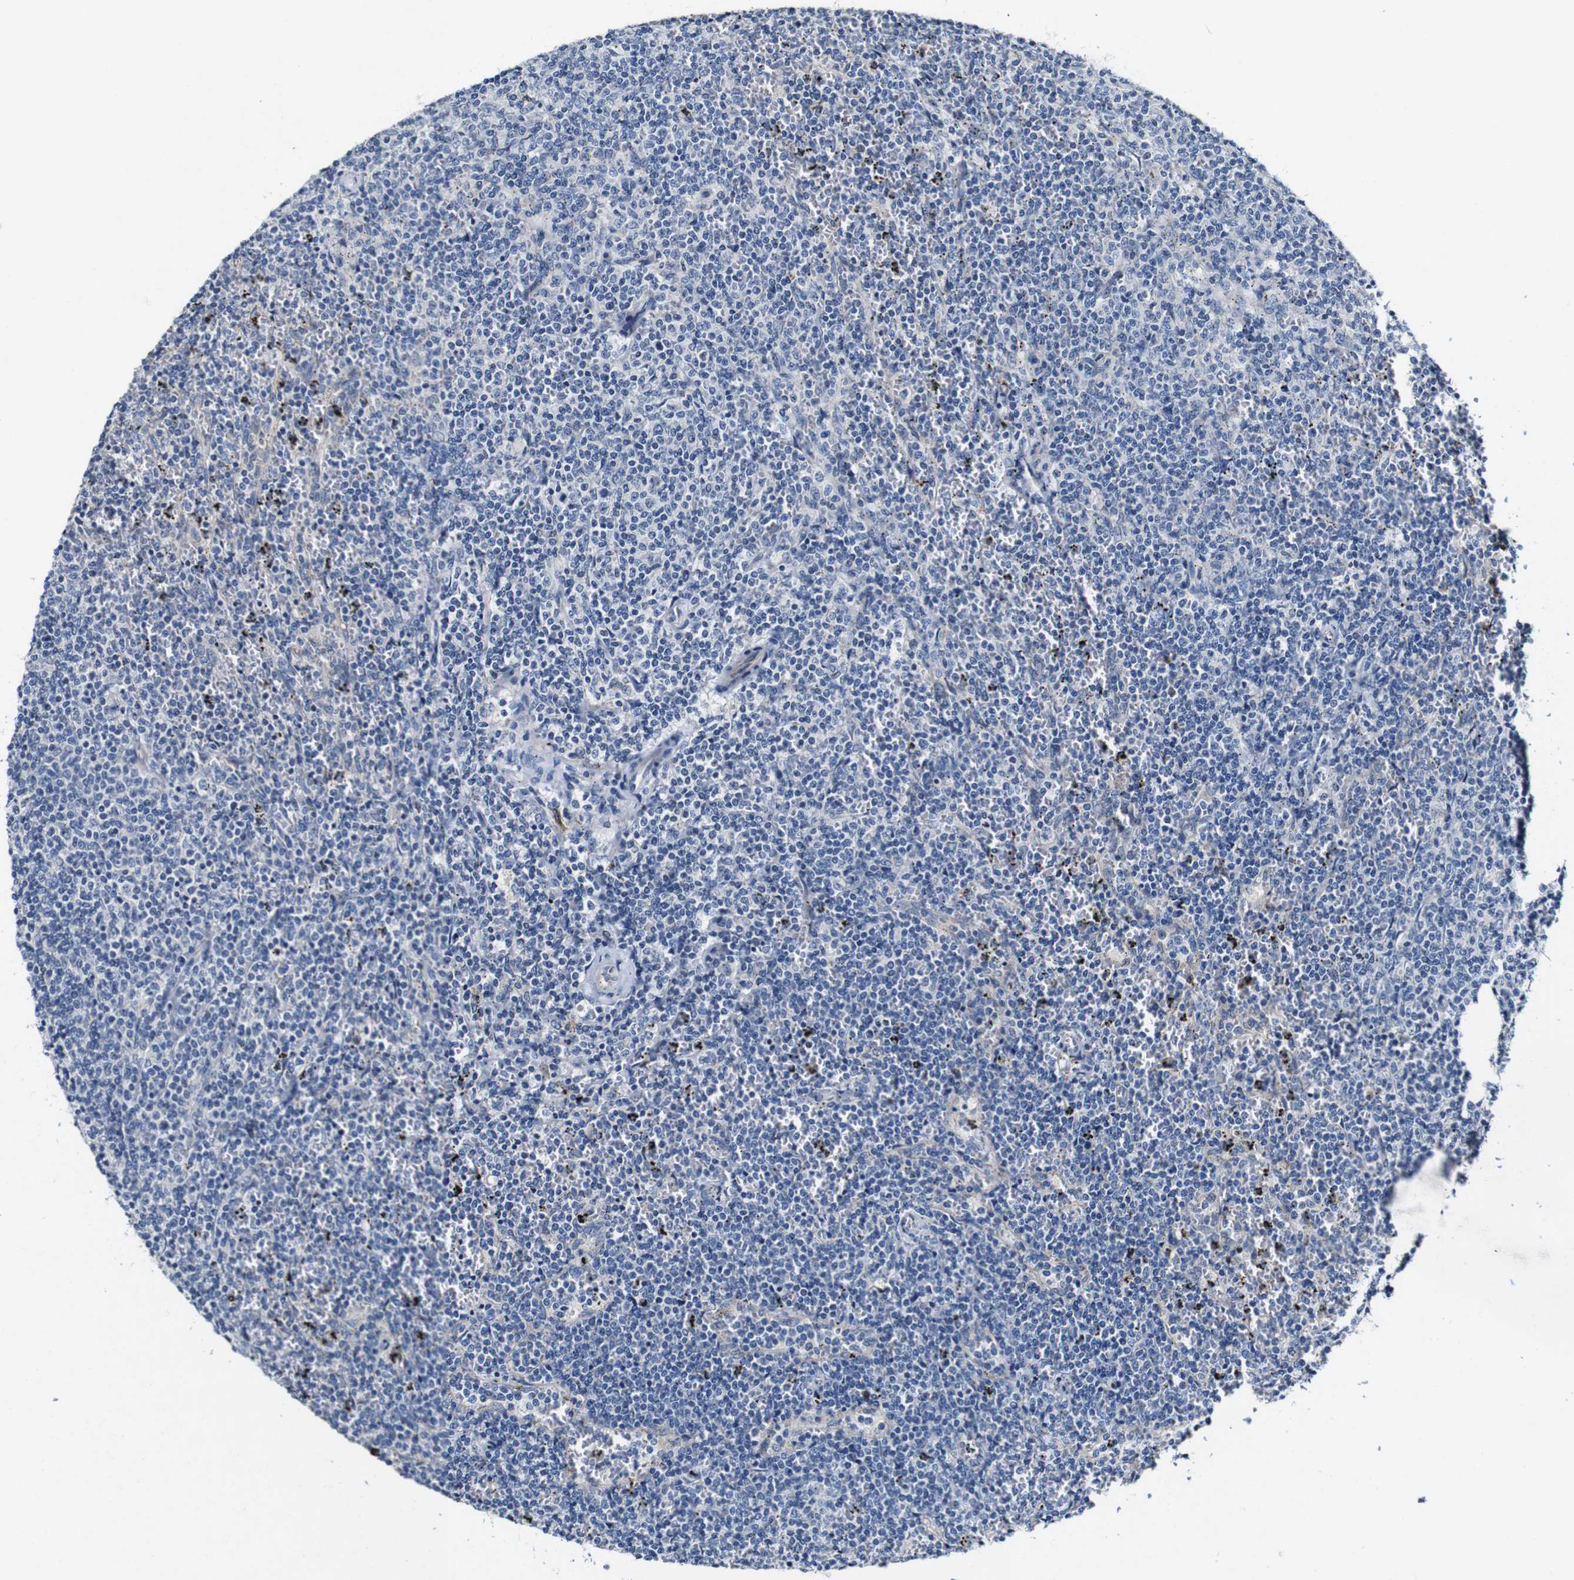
{"staining": {"intensity": "negative", "quantity": "none", "location": "none"}, "tissue": "lymphoma", "cell_type": "Tumor cells", "image_type": "cancer", "snomed": [{"axis": "morphology", "description": "Malignant lymphoma, non-Hodgkin's type, Low grade"}, {"axis": "topography", "description": "Spleen"}], "caption": "Protein analysis of lymphoma demonstrates no significant expression in tumor cells.", "gene": "GRAMD1A", "patient": {"sex": "female", "age": 50}}